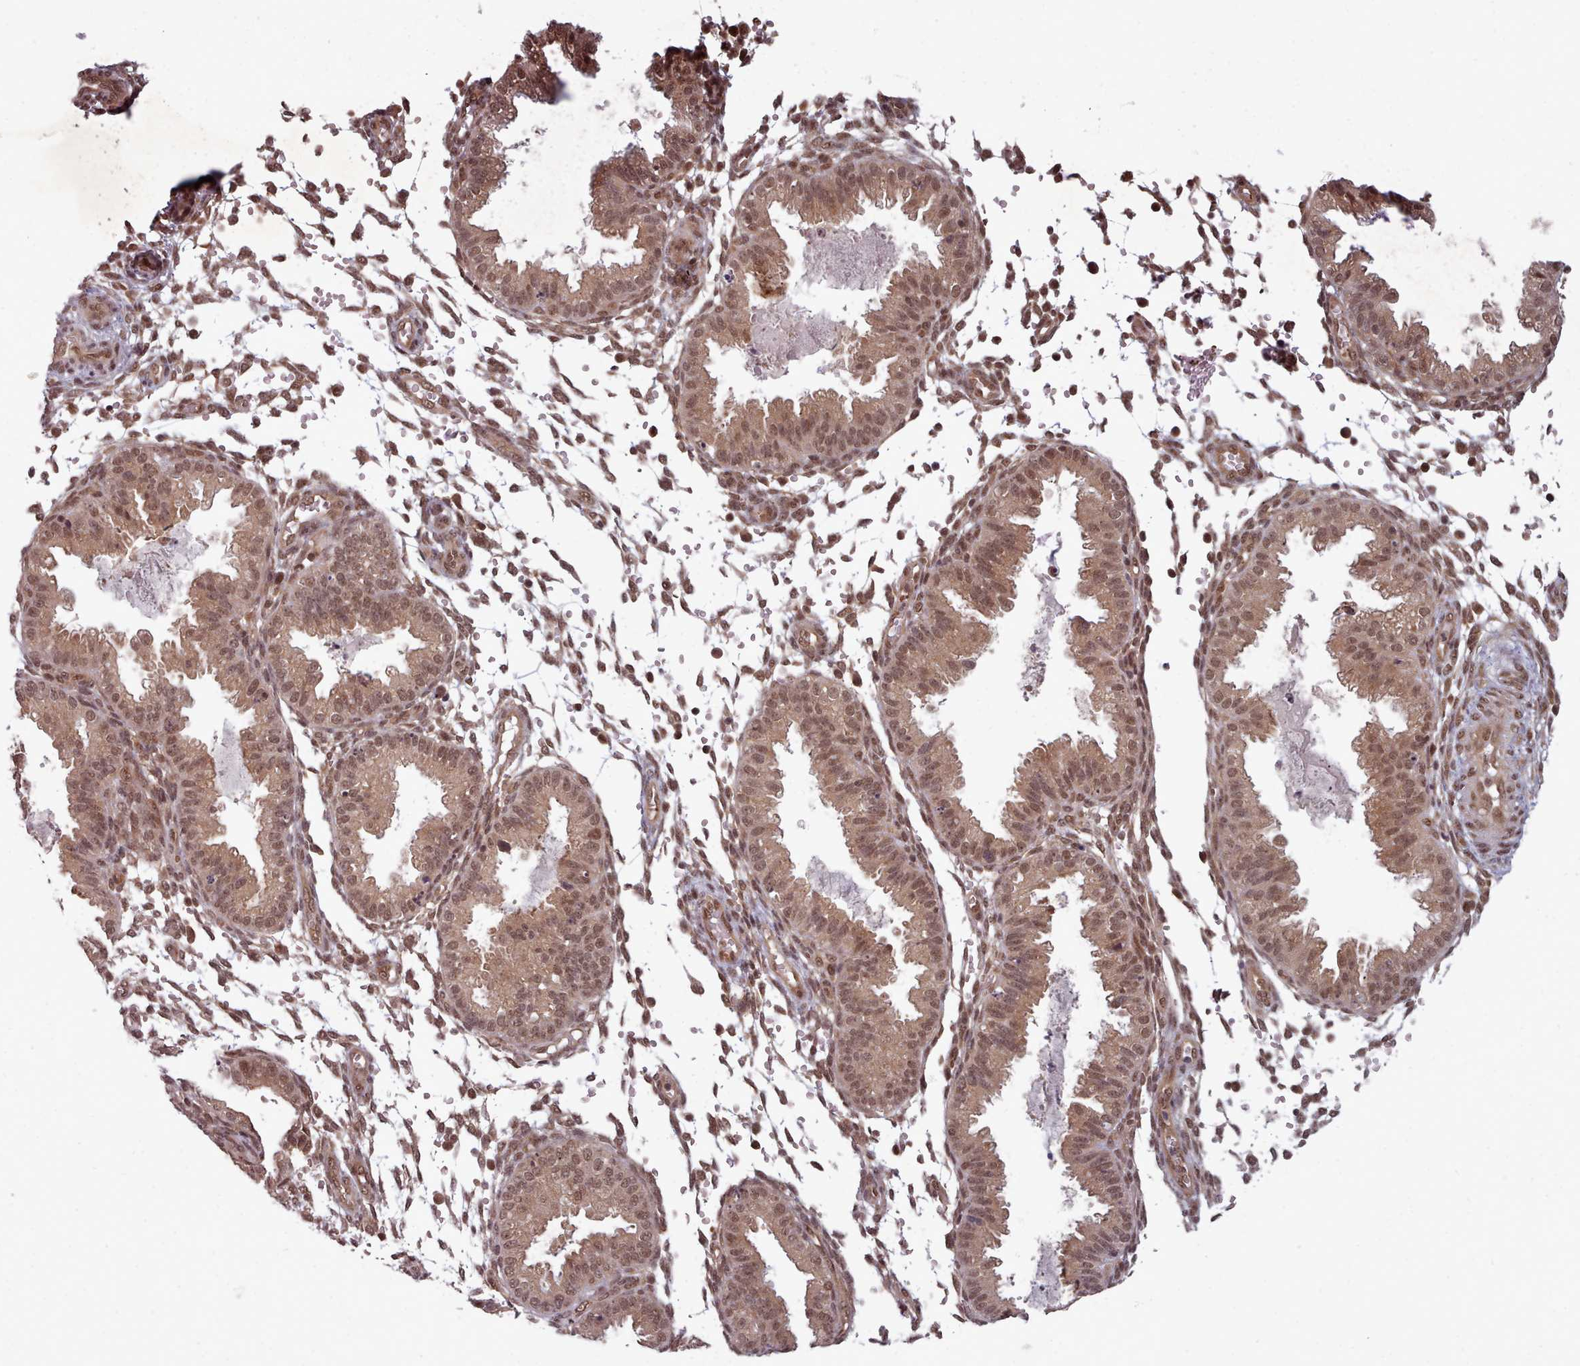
{"staining": {"intensity": "moderate", "quantity": "<25%", "location": "cytoplasmic/membranous,nuclear"}, "tissue": "endometrium", "cell_type": "Cells in endometrial stroma", "image_type": "normal", "snomed": [{"axis": "morphology", "description": "Normal tissue, NOS"}, {"axis": "topography", "description": "Endometrium"}], "caption": "Immunohistochemistry of unremarkable human endometrium exhibits low levels of moderate cytoplasmic/membranous,nuclear positivity in approximately <25% of cells in endometrial stroma.", "gene": "DHX8", "patient": {"sex": "female", "age": 33}}